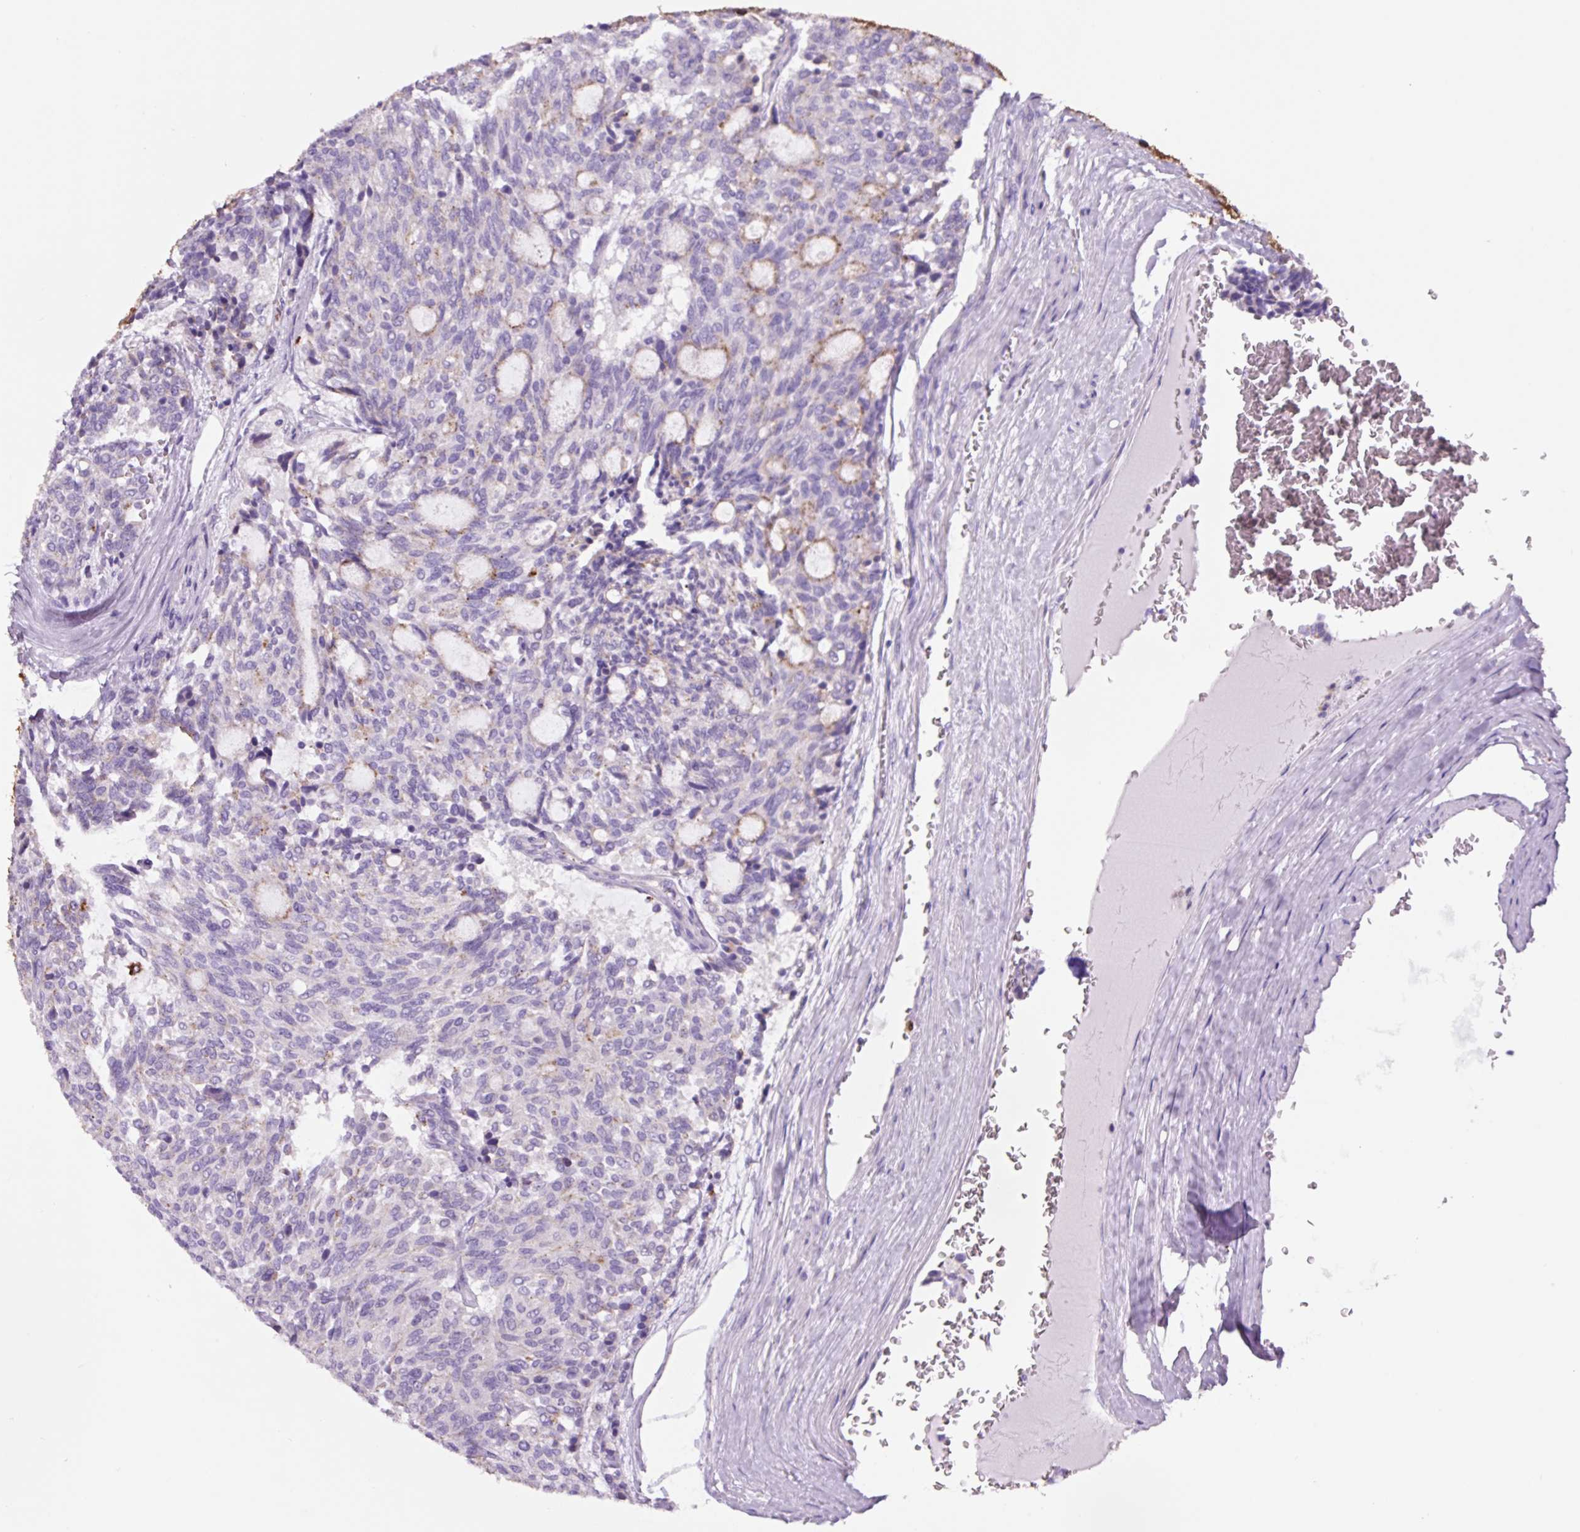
{"staining": {"intensity": "weak", "quantity": "<25%", "location": "cytoplasmic/membranous"}, "tissue": "carcinoid", "cell_type": "Tumor cells", "image_type": "cancer", "snomed": [{"axis": "morphology", "description": "Carcinoid, malignant, NOS"}, {"axis": "topography", "description": "Pancreas"}], "caption": "DAB immunohistochemical staining of carcinoid (malignant) shows no significant positivity in tumor cells.", "gene": "LCN10", "patient": {"sex": "female", "age": 54}}